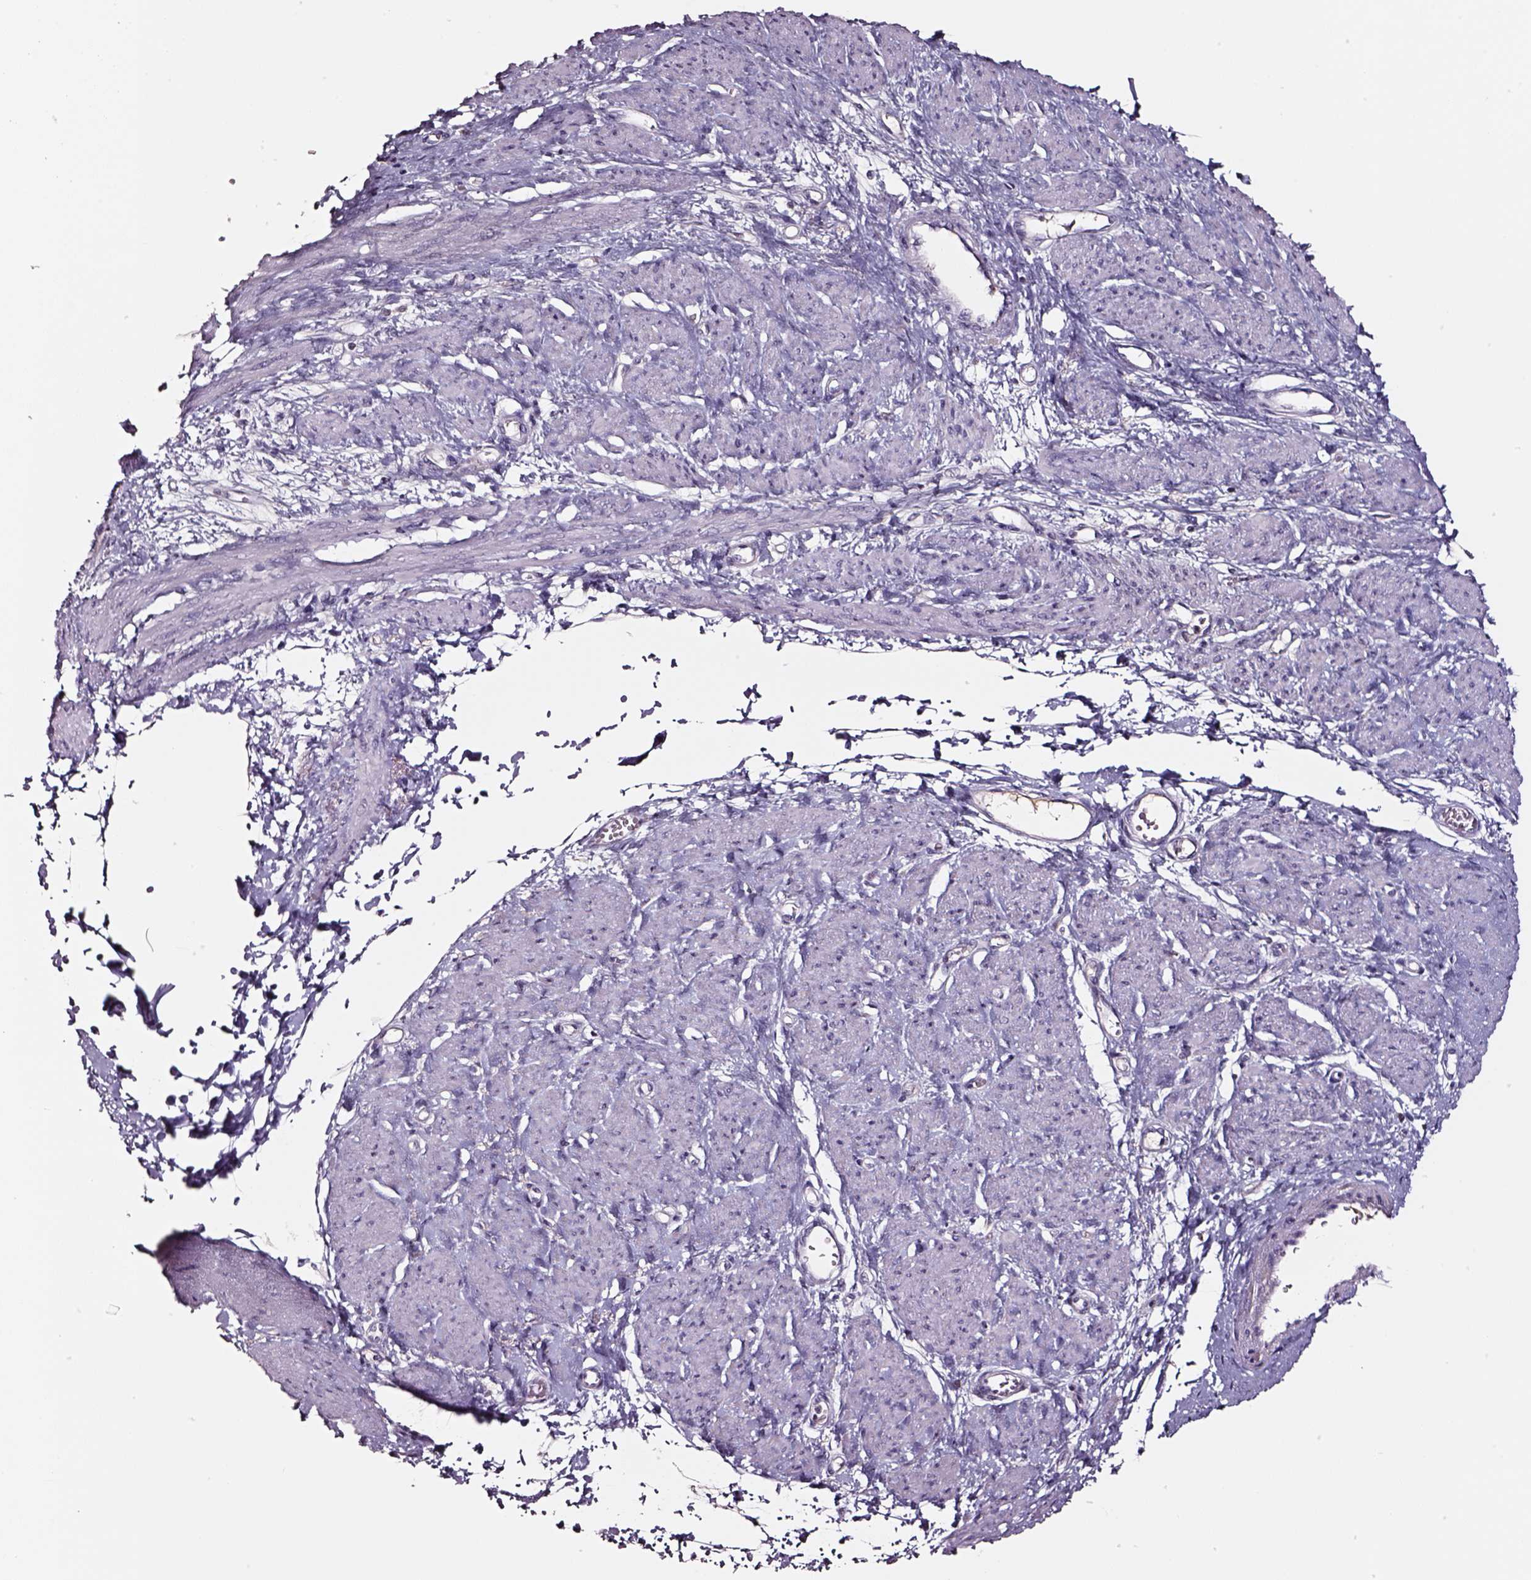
{"staining": {"intensity": "negative", "quantity": "none", "location": "none"}, "tissue": "smooth muscle", "cell_type": "Smooth muscle cells", "image_type": "normal", "snomed": [{"axis": "morphology", "description": "Normal tissue, NOS"}, {"axis": "topography", "description": "Smooth muscle"}, {"axis": "topography", "description": "Uterus"}], "caption": "A high-resolution photomicrograph shows immunohistochemistry (IHC) staining of benign smooth muscle, which shows no significant positivity in smooth muscle cells.", "gene": "SMIM17", "patient": {"sex": "female", "age": 39}}